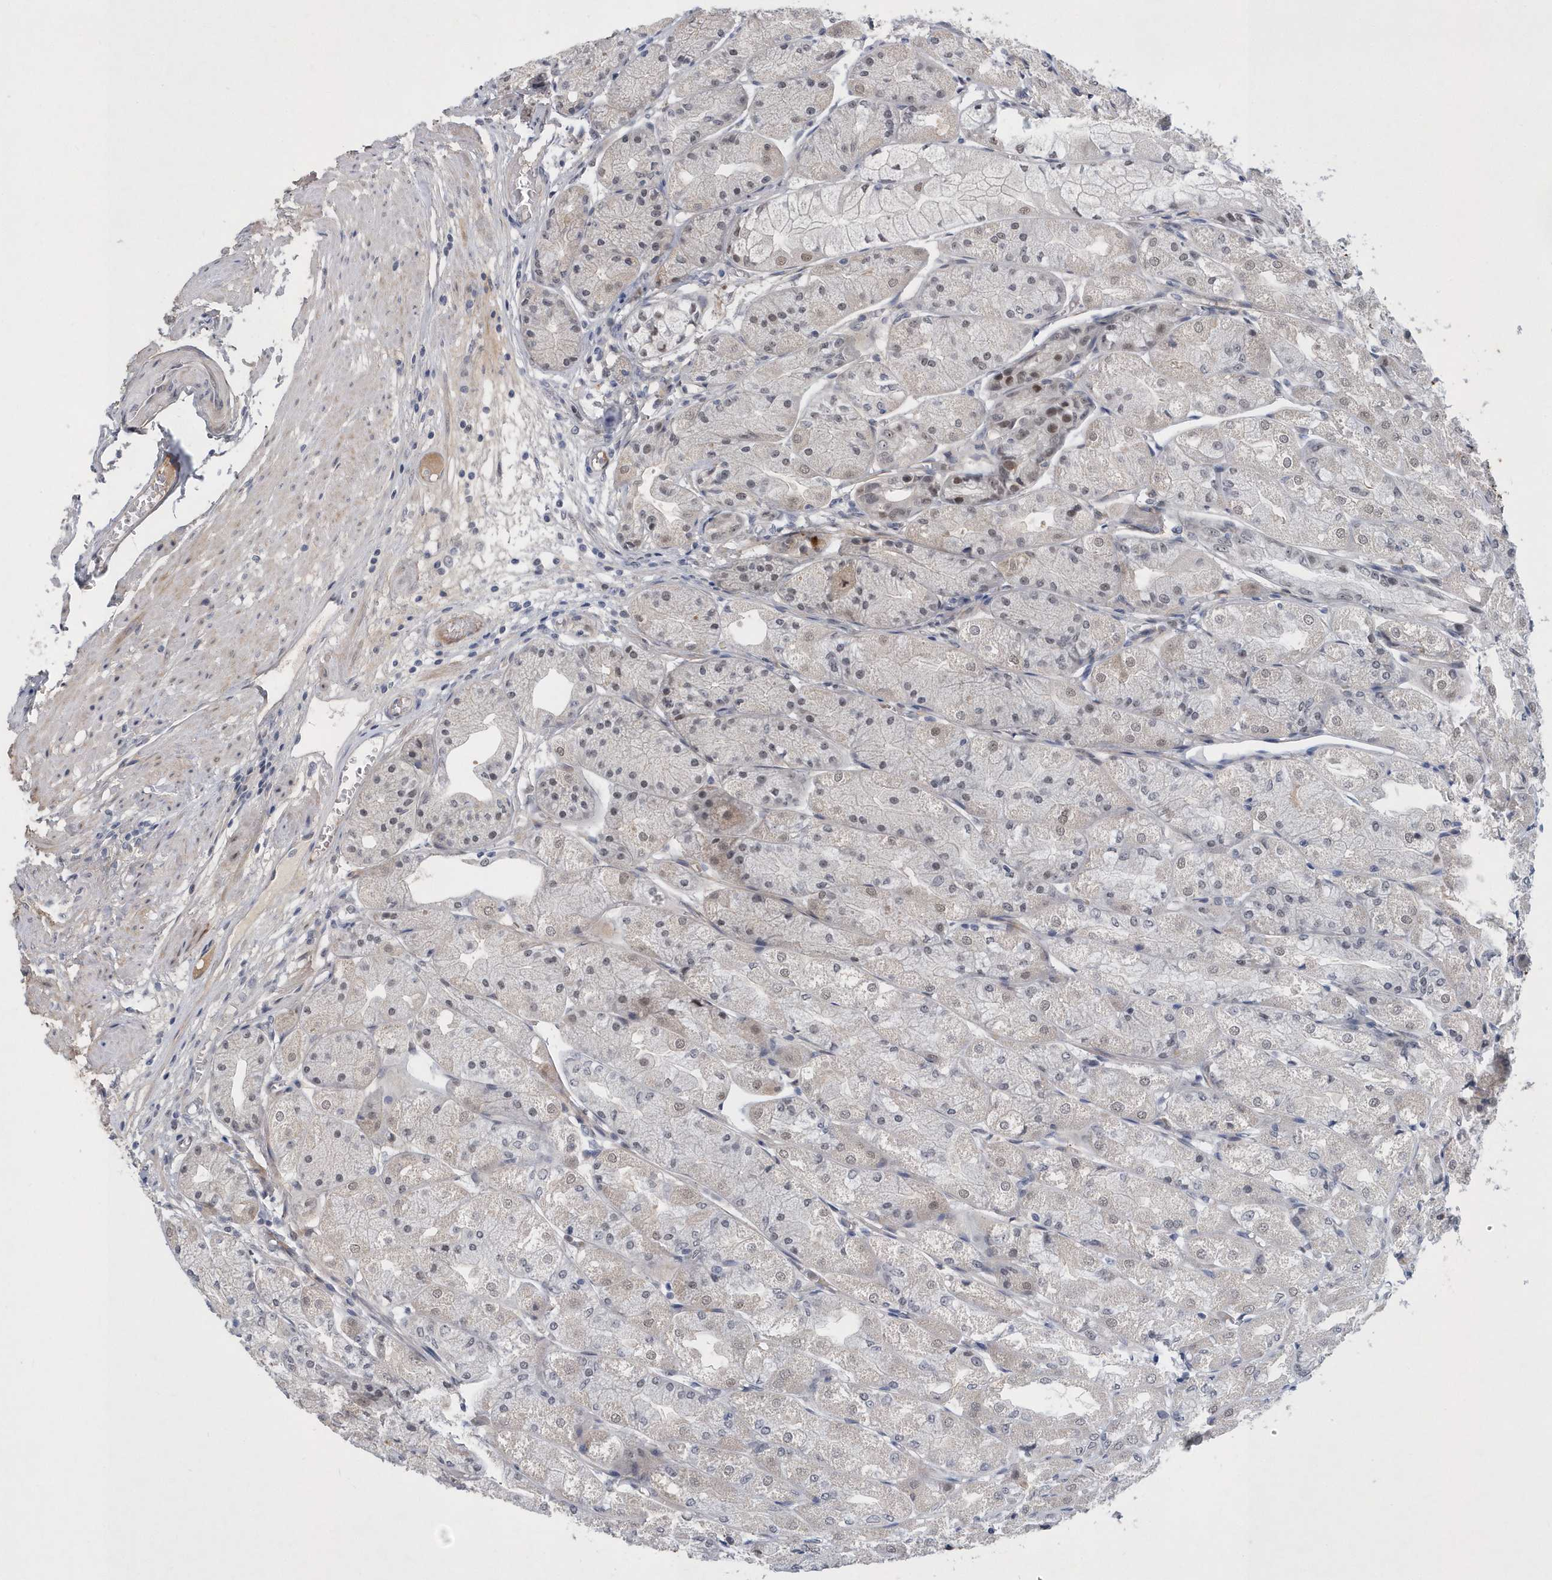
{"staining": {"intensity": "moderate", "quantity": "25%-75%", "location": "nuclear"}, "tissue": "stomach", "cell_type": "Glandular cells", "image_type": "normal", "snomed": [{"axis": "morphology", "description": "Normal tissue, NOS"}, {"axis": "topography", "description": "Stomach, upper"}], "caption": "Protein staining displays moderate nuclear positivity in about 25%-75% of glandular cells in benign stomach.", "gene": "FAM217A", "patient": {"sex": "male", "age": 72}}